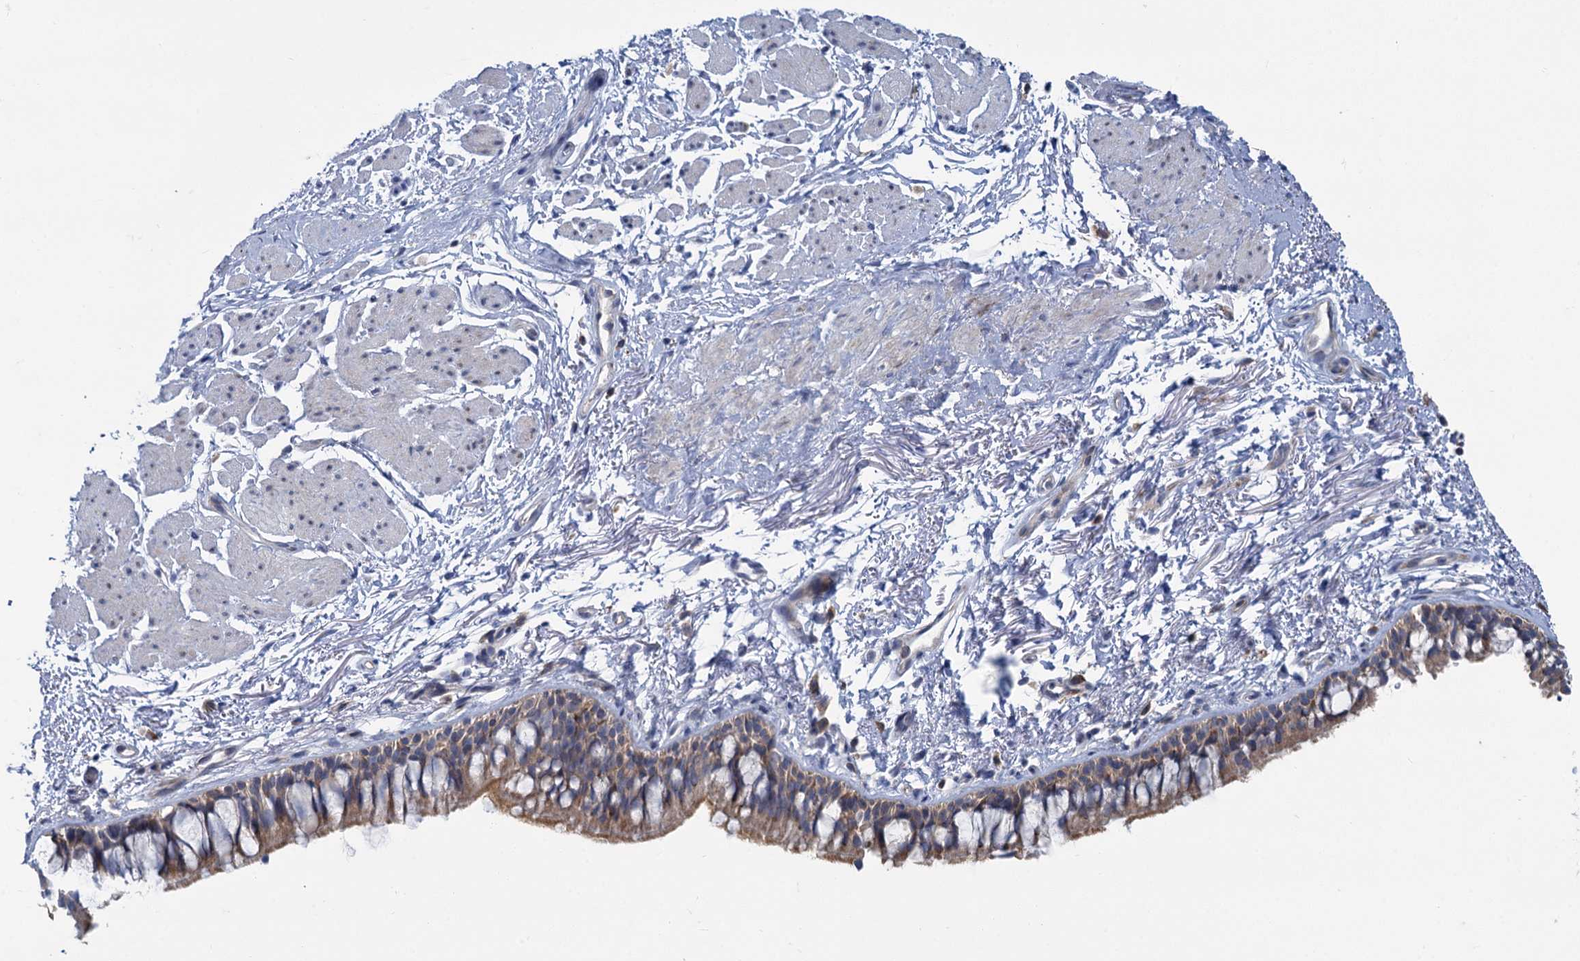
{"staining": {"intensity": "moderate", "quantity": ">75%", "location": "cytoplasmic/membranous"}, "tissue": "bronchus", "cell_type": "Respiratory epithelial cells", "image_type": "normal", "snomed": [{"axis": "morphology", "description": "Normal tissue, NOS"}, {"axis": "topography", "description": "Cartilage tissue"}, {"axis": "topography", "description": "Bronchus"}], "caption": "A brown stain labels moderate cytoplasmic/membranous staining of a protein in respiratory epithelial cells of benign bronchus. The protein is stained brown, and the nuclei are stained in blue (DAB (3,3'-diaminobenzidine) IHC with brightfield microscopy, high magnification).", "gene": "PRSS35", "patient": {"sex": "female", "age": 73}}